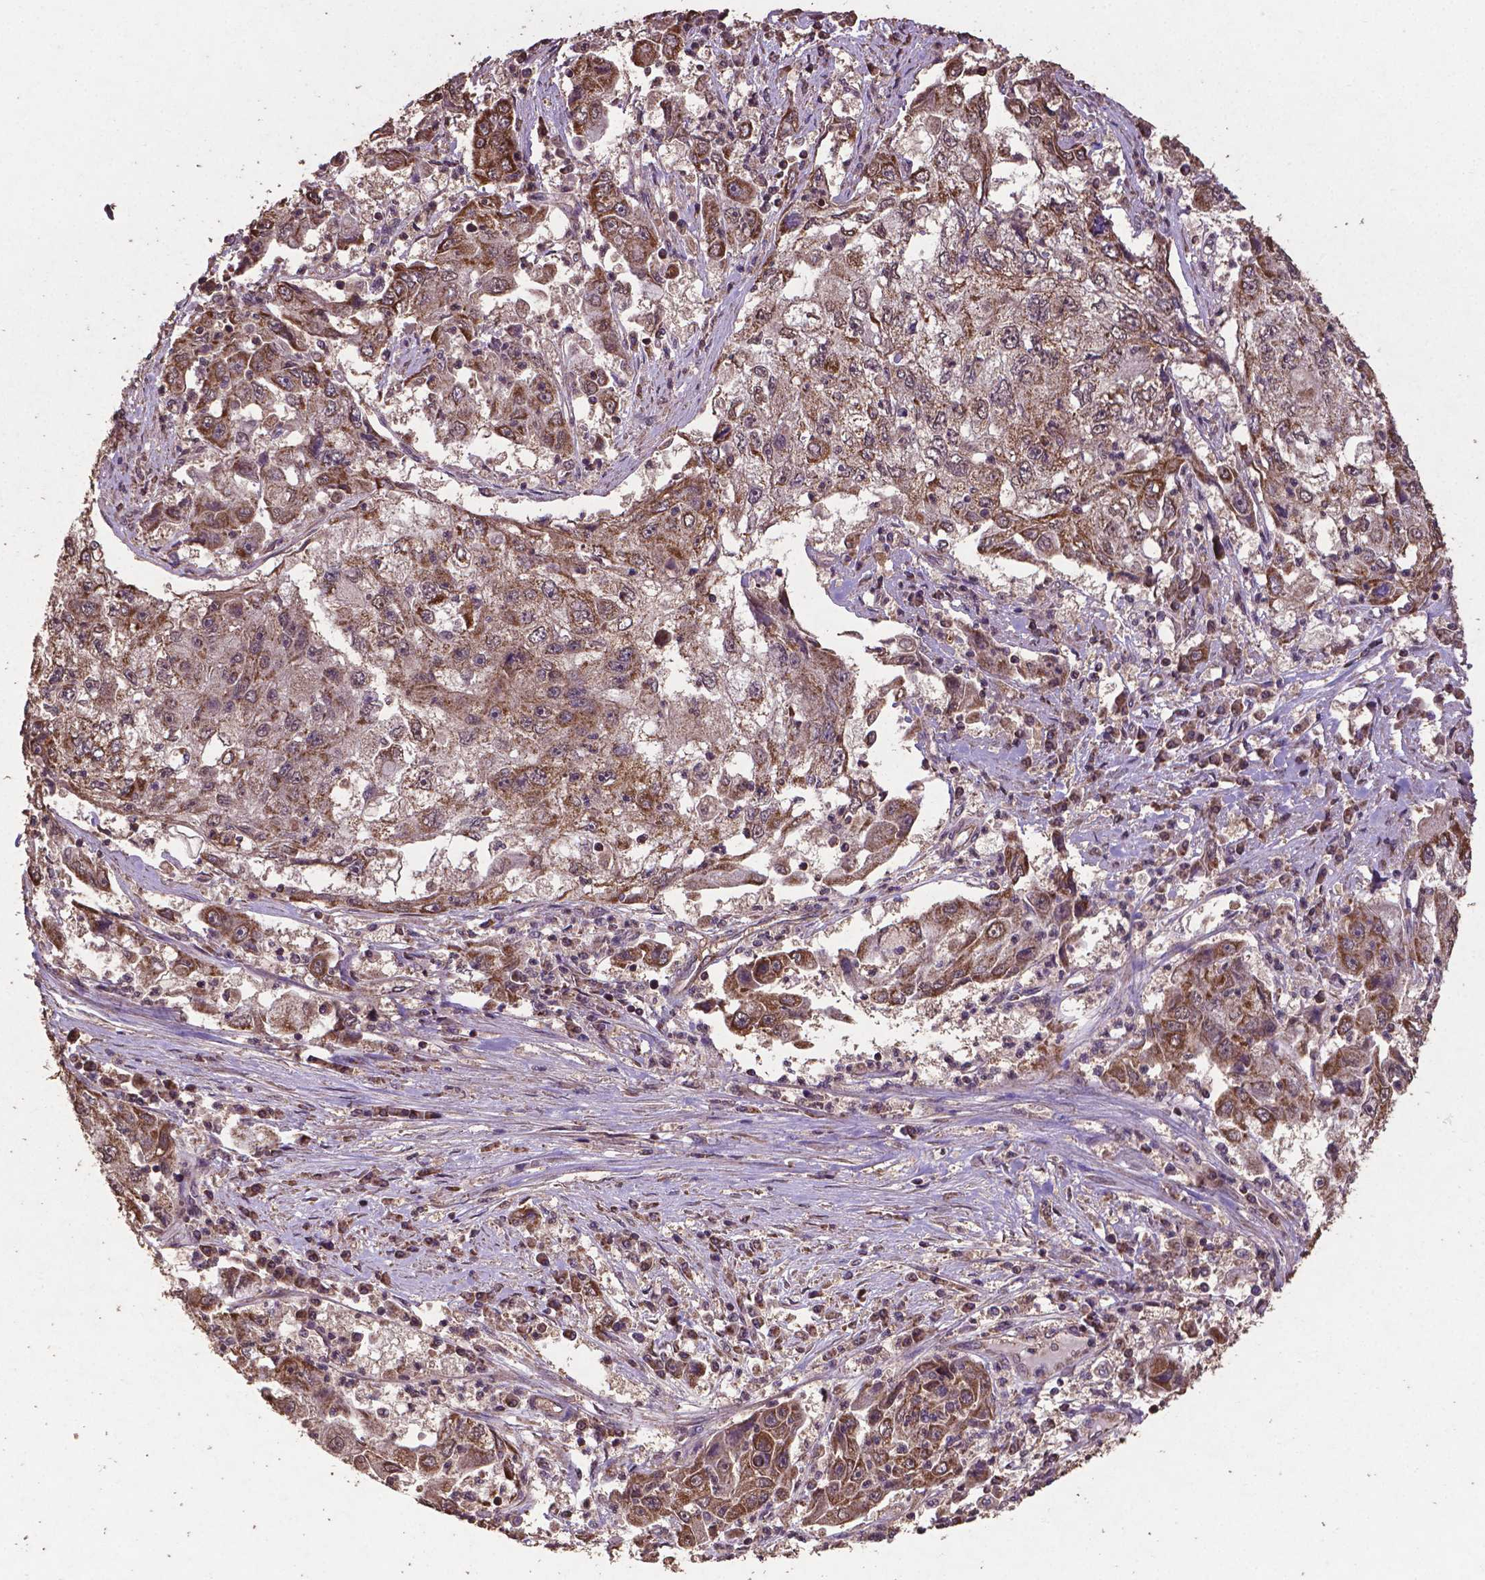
{"staining": {"intensity": "moderate", "quantity": ">75%", "location": "cytoplasmic/membranous"}, "tissue": "cervical cancer", "cell_type": "Tumor cells", "image_type": "cancer", "snomed": [{"axis": "morphology", "description": "Squamous cell carcinoma, NOS"}, {"axis": "topography", "description": "Cervix"}], "caption": "Brown immunohistochemical staining in human squamous cell carcinoma (cervical) shows moderate cytoplasmic/membranous positivity in about >75% of tumor cells.", "gene": "DCAF1", "patient": {"sex": "female", "age": 36}}